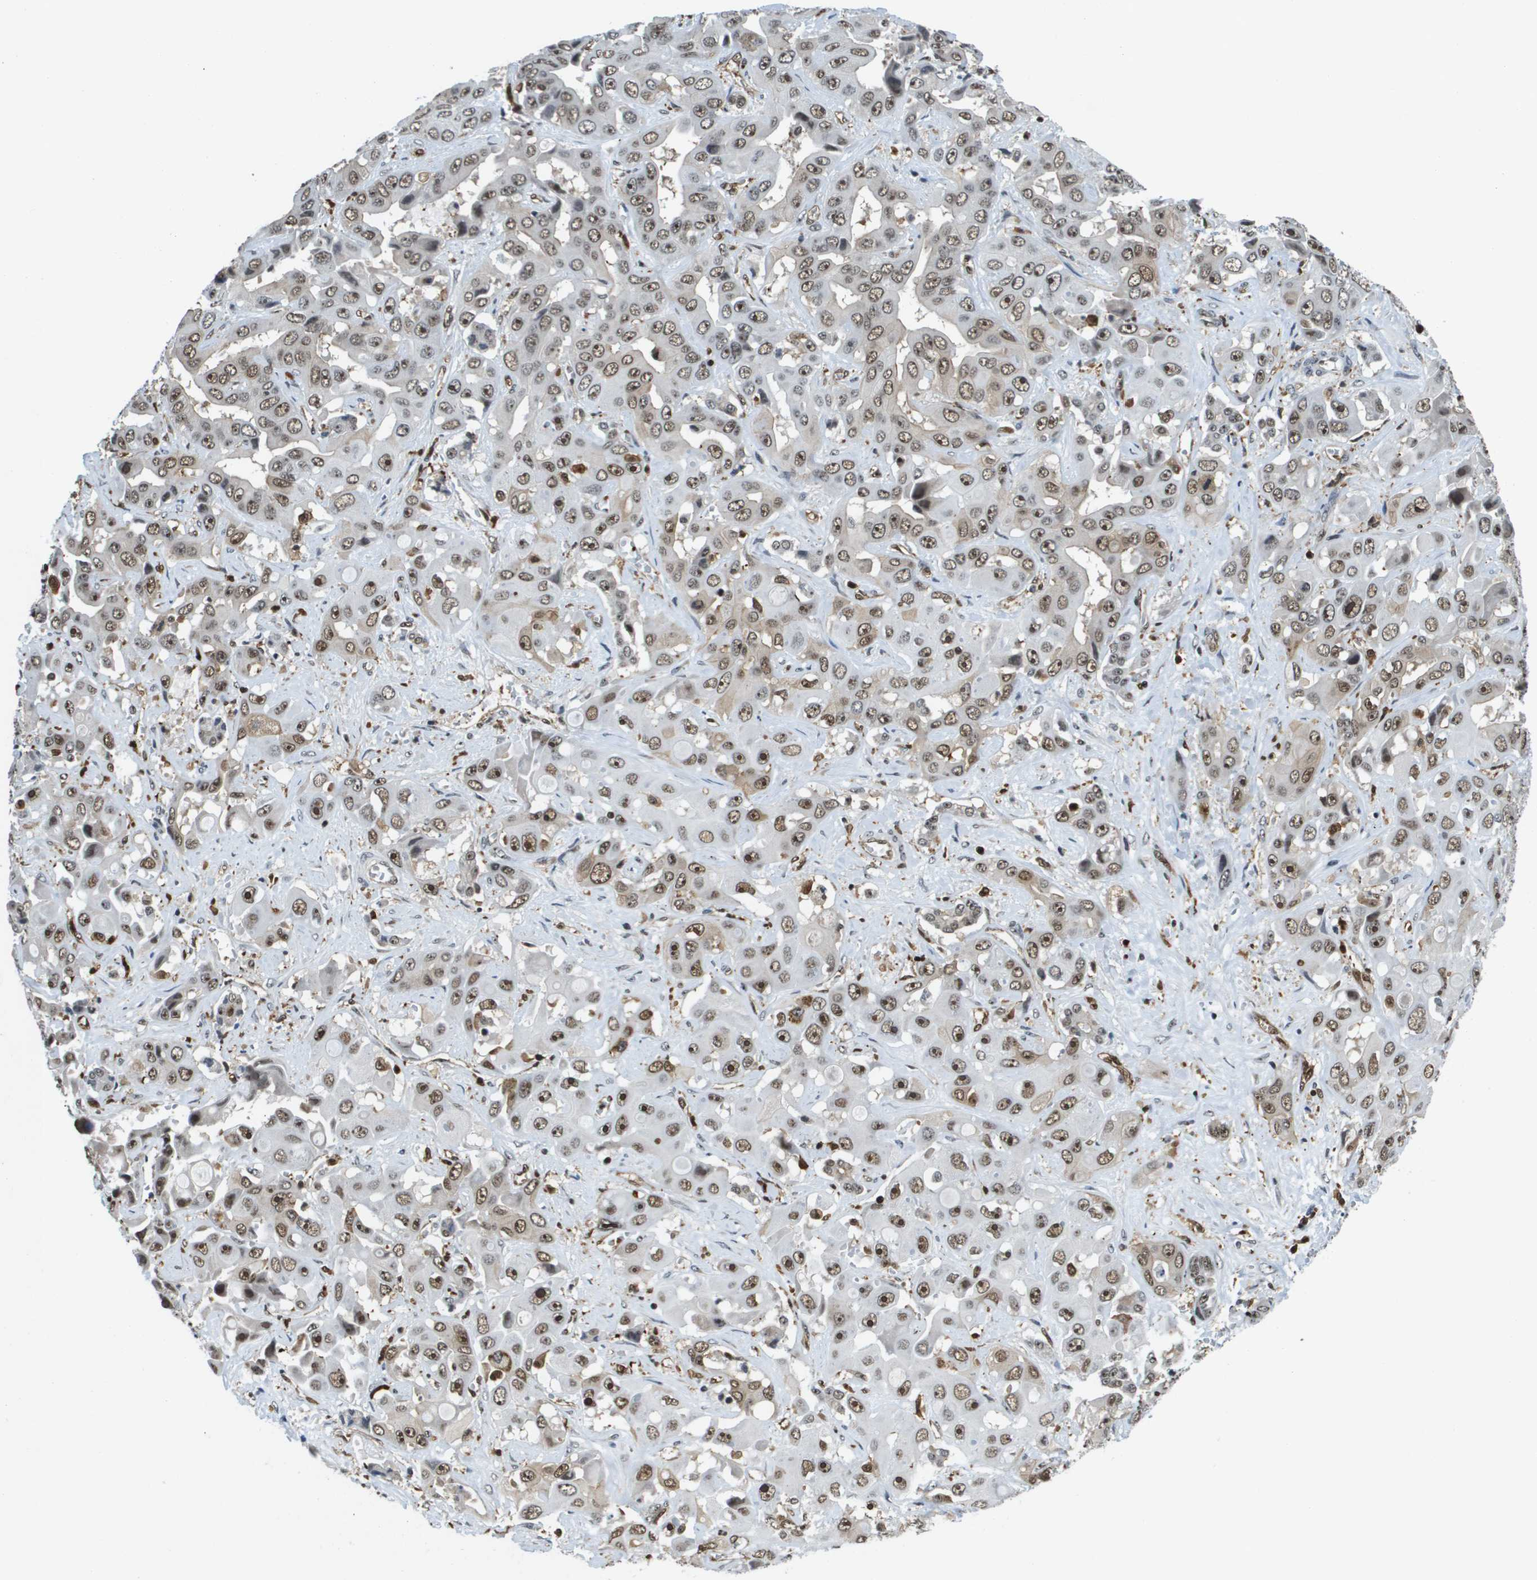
{"staining": {"intensity": "moderate", "quantity": ">75%", "location": "nuclear"}, "tissue": "liver cancer", "cell_type": "Tumor cells", "image_type": "cancer", "snomed": [{"axis": "morphology", "description": "Cholangiocarcinoma"}, {"axis": "topography", "description": "Liver"}], "caption": "A brown stain shows moderate nuclear positivity of a protein in human cholangiocarcinoma (liver) tumor cells.", "gene": "EP400", "patient": {"sex": "female", "age": 52}}